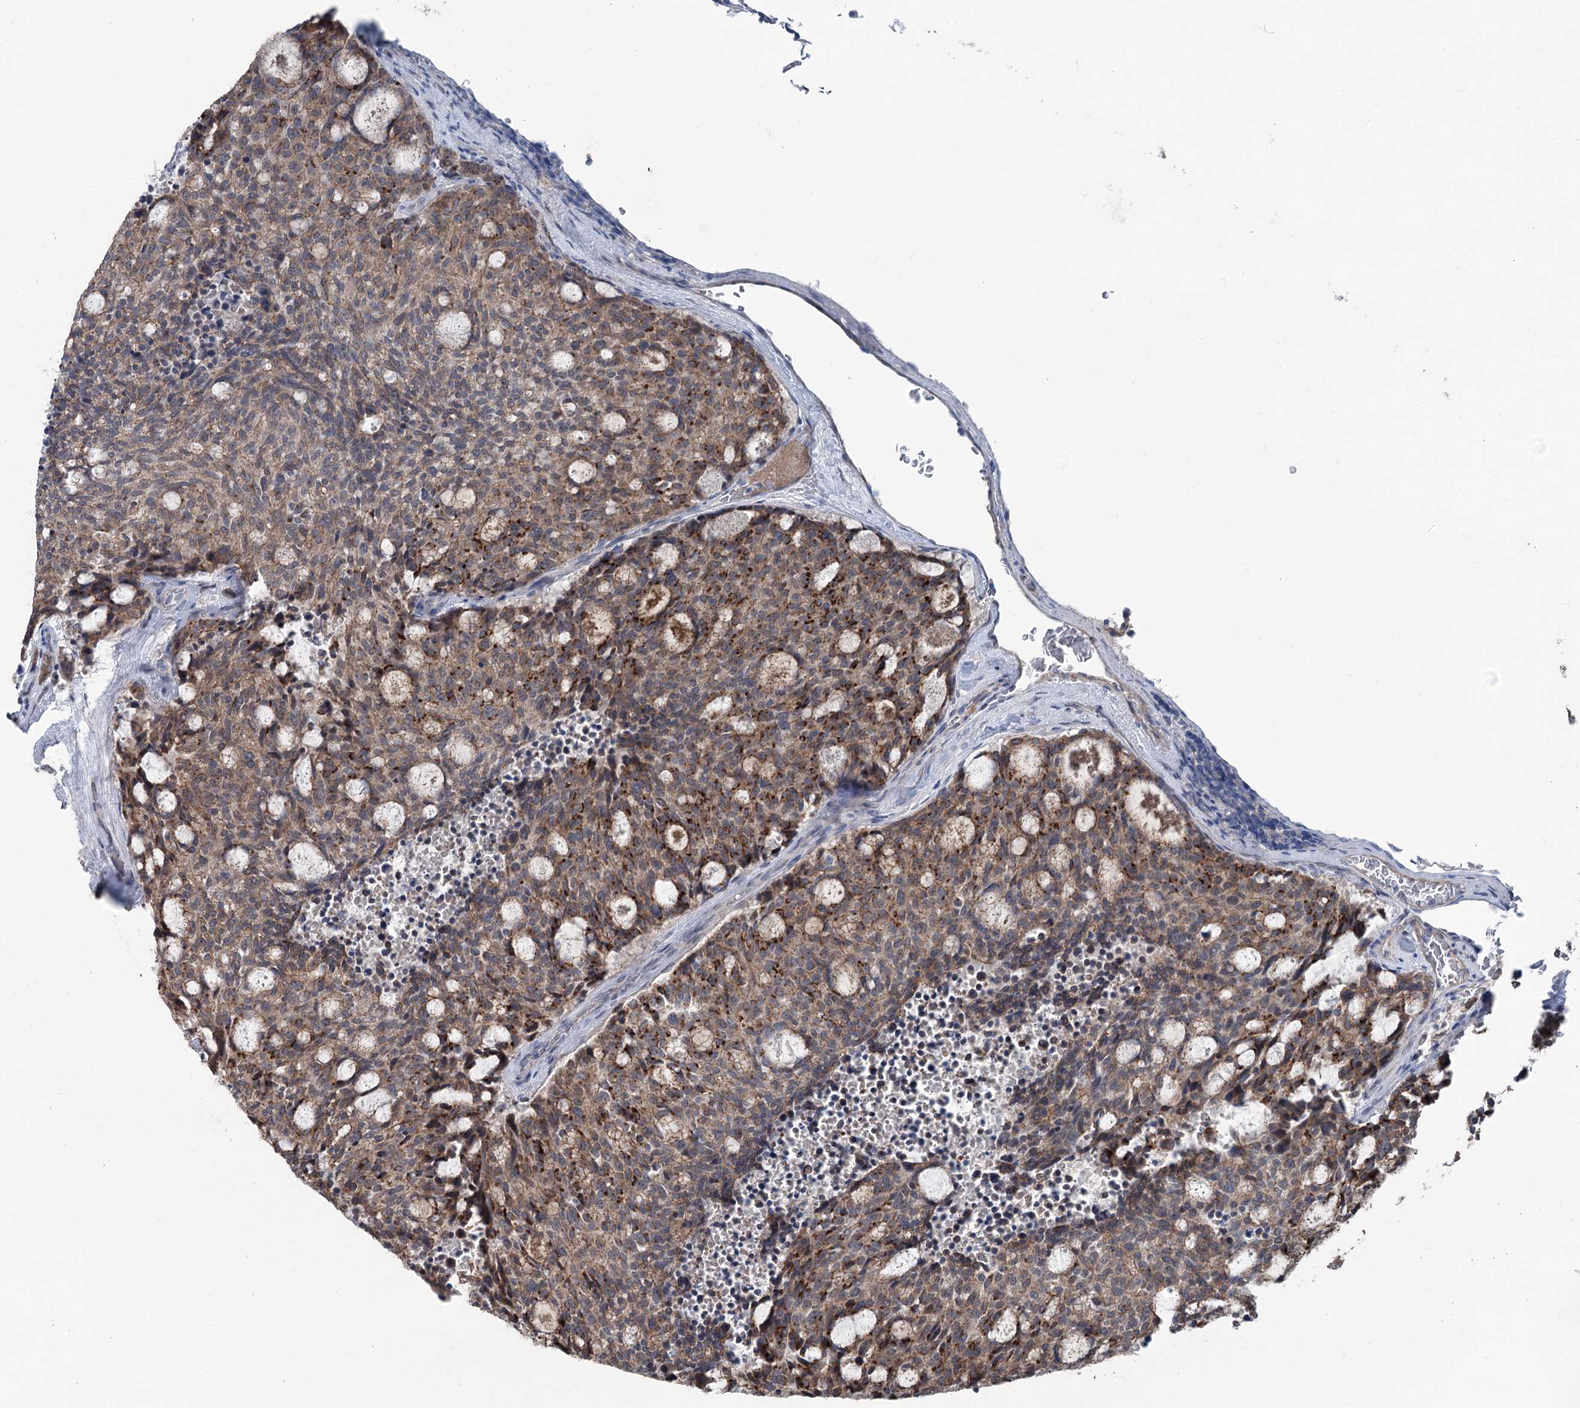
{"staining": {"intensity": "moderate", "quantity": "25%-75%", "location": "cytoplasmic/membranous"}, "tissue": "carcinoid", "cell_type": "Tumor cells", "image_type": "cancer", "snomed": [{"axis": "morphology", "description": "Carcinoid, malignant, NOS"}, {"axis": "topography", "description": "Pancreas"}], "caption": "IHC staining of carcinoid (malignant), which shows medium levels of moderate cytoplasmic/membranous expression in approximately 25%-75% of tumor cells indicating moderate cytoplasmic/membranous protein staining. The staining was performed using DAB (3,3'-diaminobenzidine) (brown) for protein detection and nuclei were counterstained in hematoxylin (blue).", "gene": "FAM120B", "patient": {"sex": "female", "age": 54}}